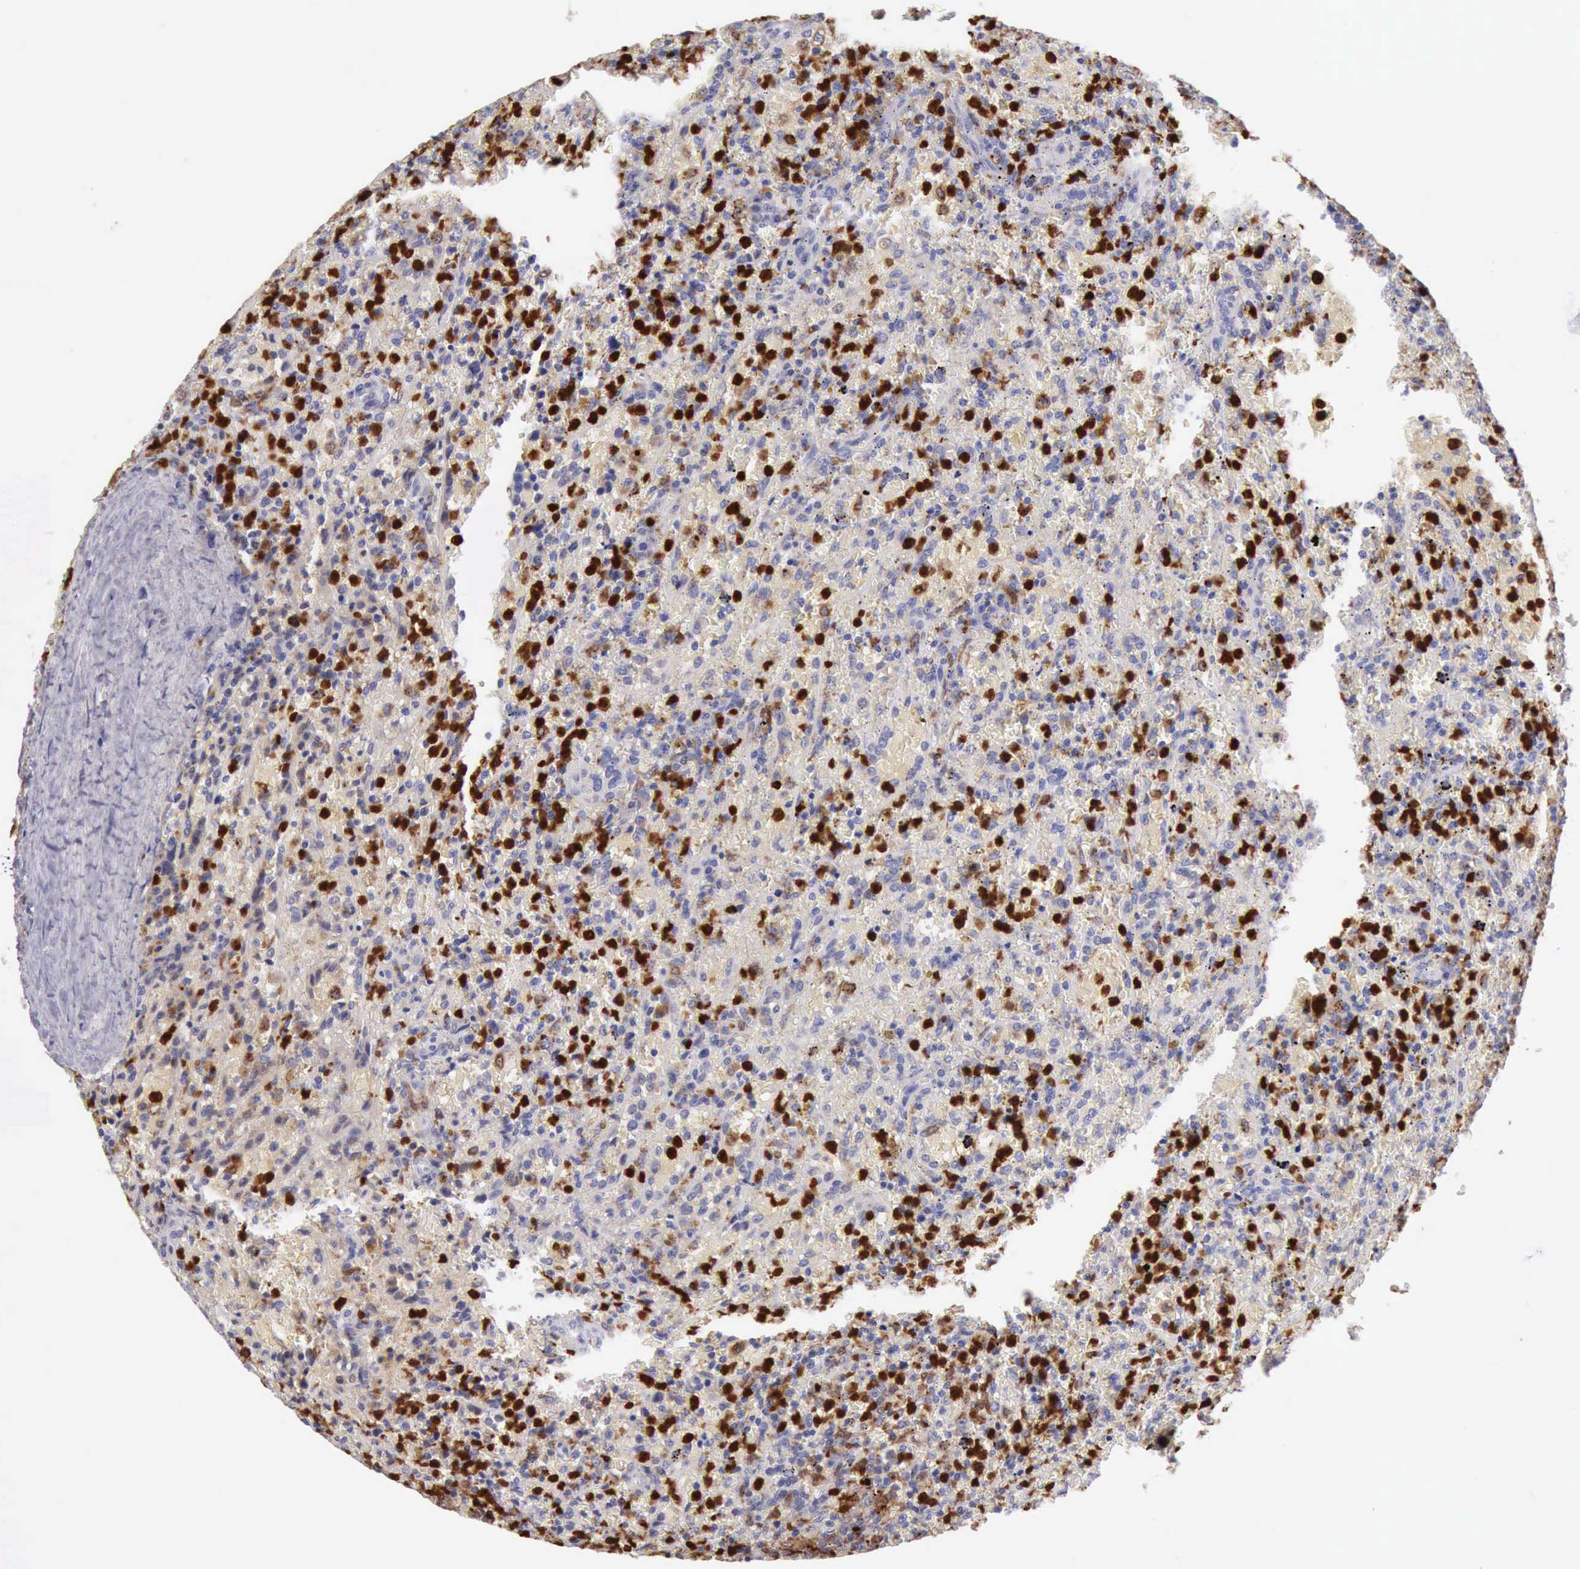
{"staining": {"intensity": "negative", "quantity": "none", "location": "none"}, "tissue": "lymphoma", "cell_type": "Tumor cells", "image_type": "cancer", "snomed": [{"axis": "morphology", "description": "Malignant lymphoma, non-Hodgkin's type, High grade"}, {"axis": "topography", "description": "Spleen"}, {"axis": "topography", "description": "Lymph node"}], "caption": "Immunohistochemical staining of malignant lymphoma, non-Hodgkin's type (high-grade) exhibits no significant positivity in tumor cells. (Stains: DAB (3,3'-diaminobenzidine) immunohistochemistry (IHC) with hematoxylin counter stain, Microscopy: brightfield microscopy at high magnification).", "gene": "CSTA", "patient": {"sex": "female", "age": 70}}